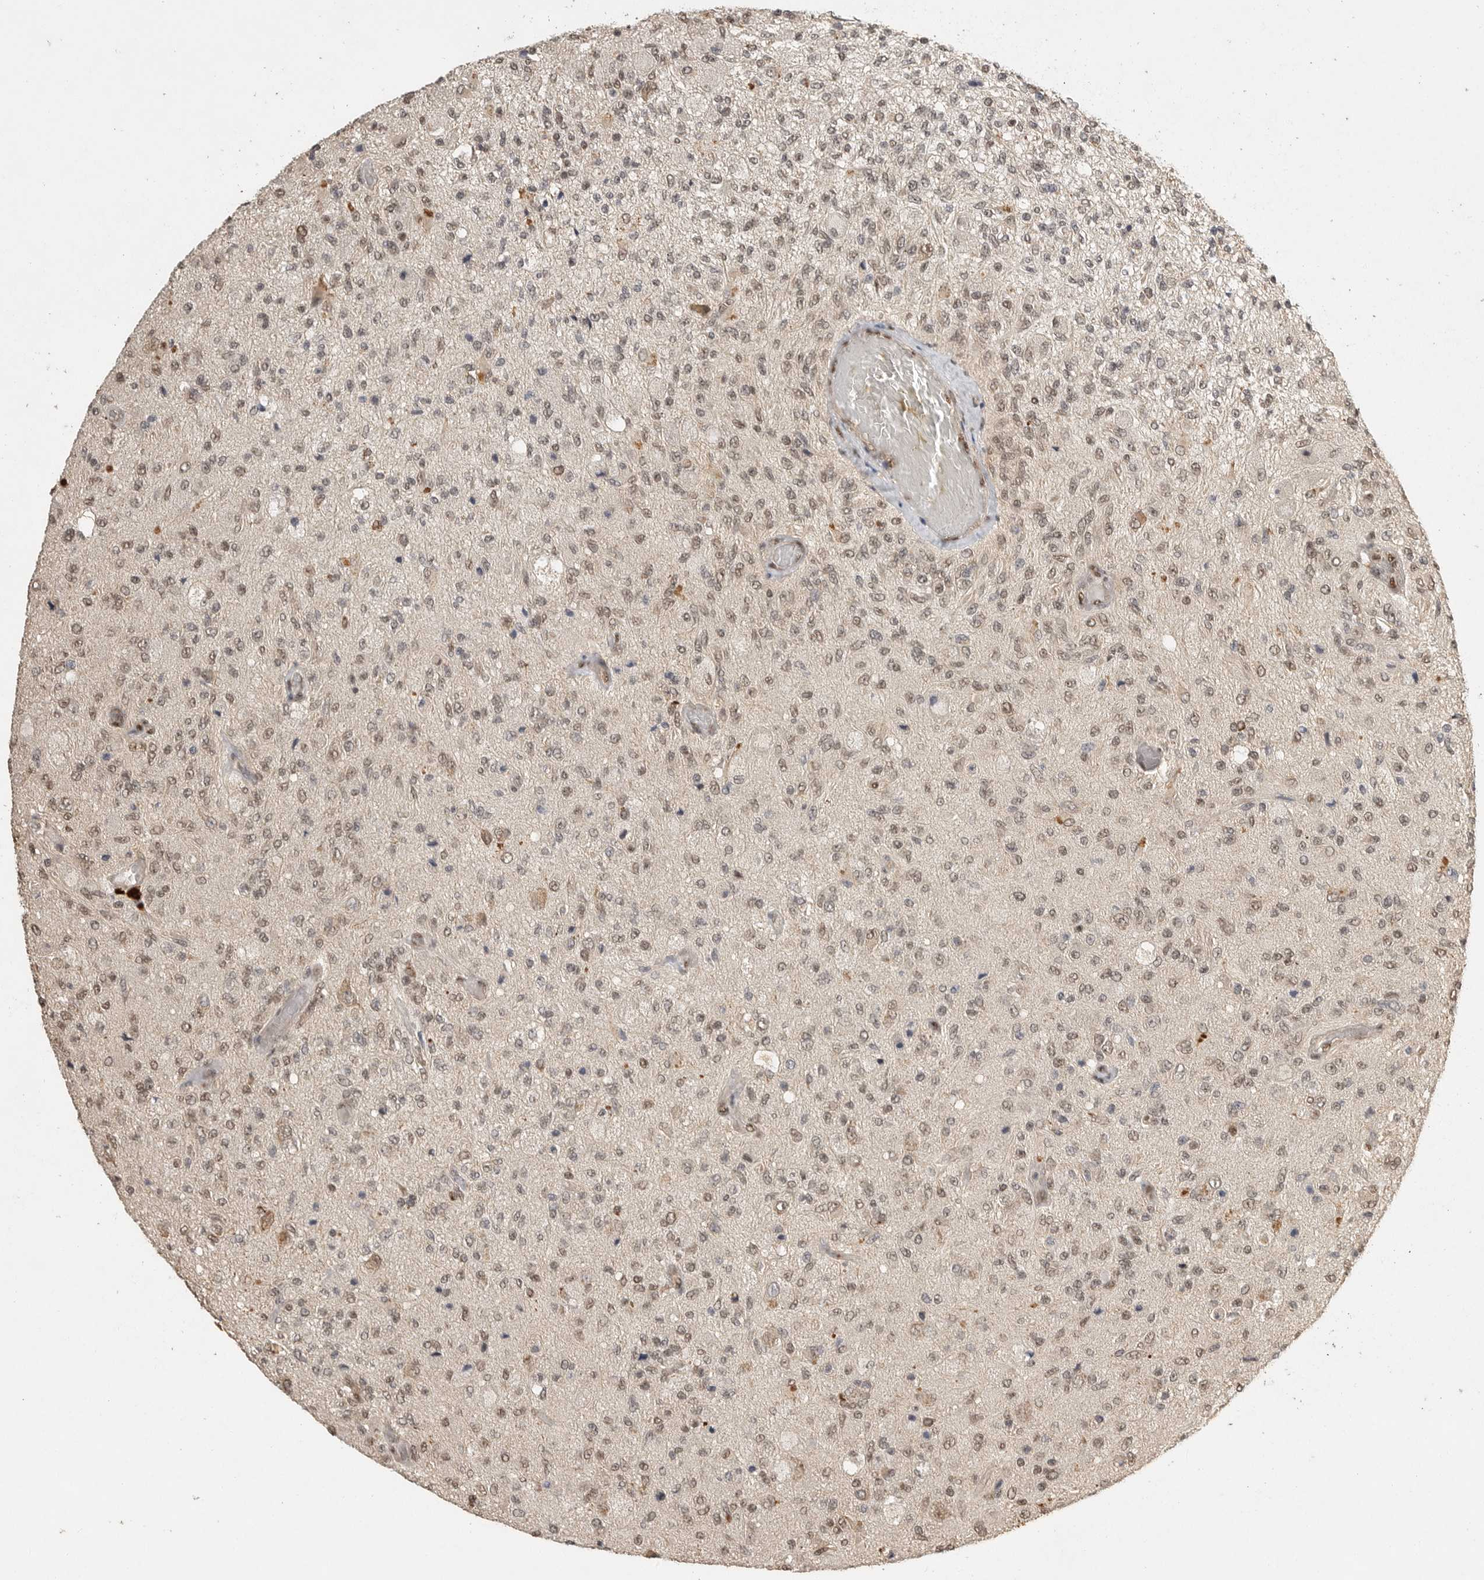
{"staining": {"intensity": "weak", "quantity": ">75%", "location": "nuclear"}, "tissue": "glioma", "cell_type": "Tumor cells", "image_type": "cancer", "snomed": [{"axis": "morphology", "description": "Normal tissue, NOS"}, {"axis": "morphology", "description": "Glioma, malignant, High grade"}, {"axis": "topography", "description": "Cerebral cortex"}], "caption": "Protein staining displays weak nuclear positivity in approximately >75% of tumor cells in malignant glioma (high-grade).", "gene": "DFFA", "patient": {"sex": "male", "age": 77}}